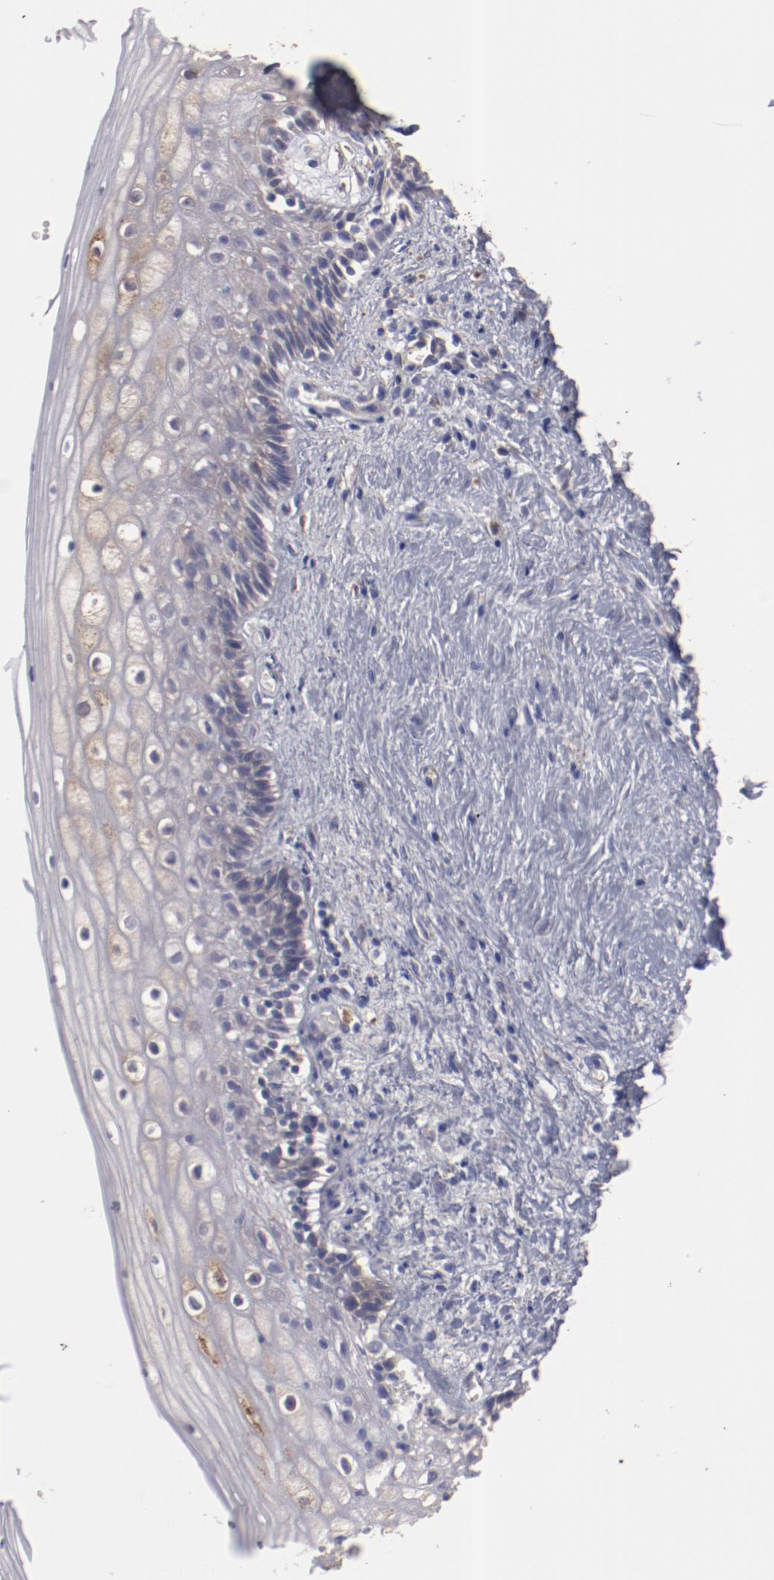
{"staining": {"intensity": "weak", "quantity": "25%-75%", "location": "cytoplasmic/membranous"}, "tissue": "vagina", "cell_type": "Squamous epithelial cells", "image_type": "normal", "snomed": [{"axis": "morphology", "description": "Normal tissue, NOS"}, {"axis": "topography", "description": "Vagina"}], "caption": "Human vagina stained for a protein (brown) demonstrates weak cytoplasmic/membranous positive staining in about 25%-75% of squamous epithelial cells.", "gene": "ENTPD5", "patient": {"sex": "female", "age": 46}}